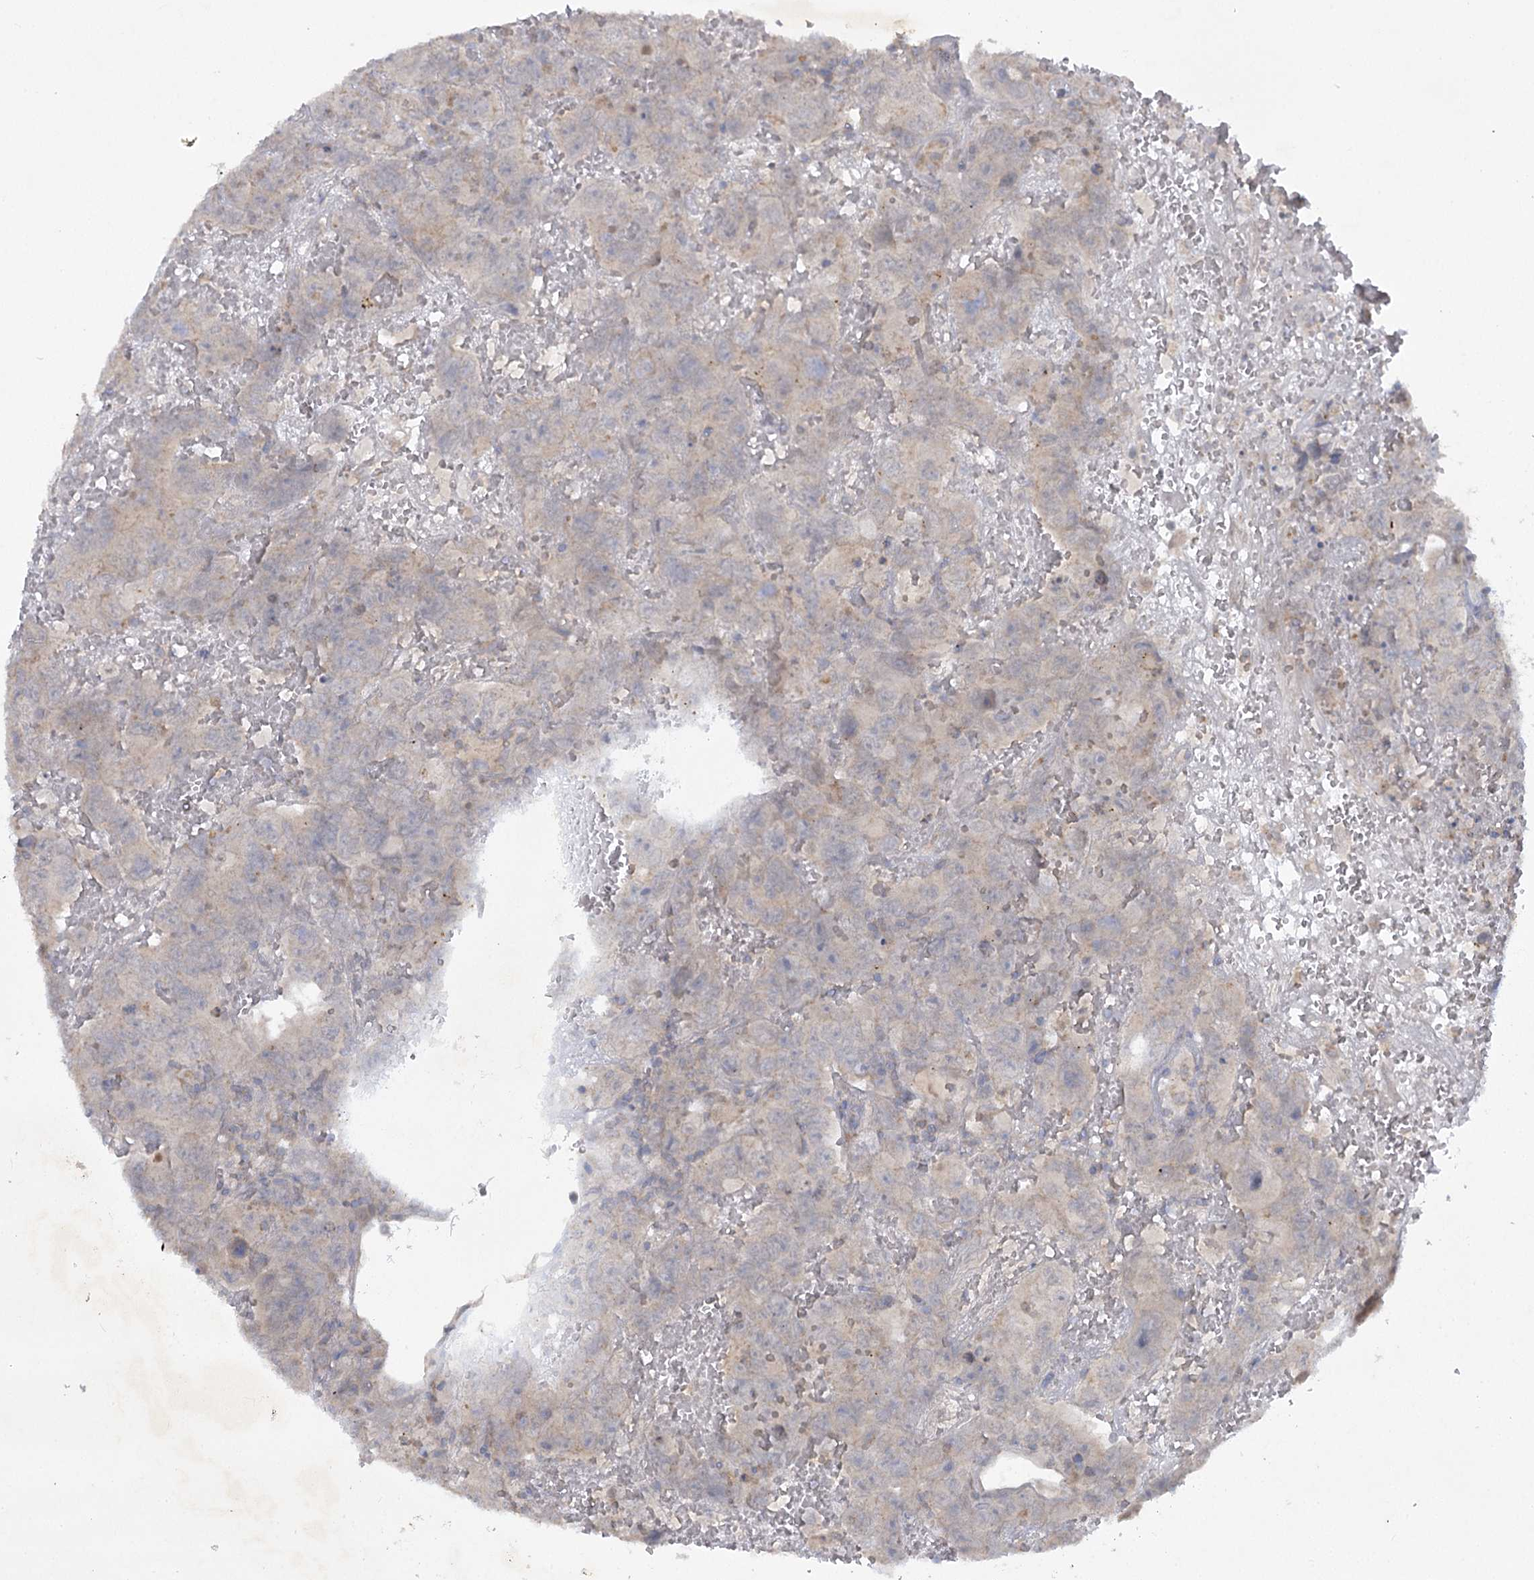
{"staining": {"intensity": "negative", "quantity": "none", "location": "none"}, "tissue": "testis cancer", "cell_type": "Tumor cells", "image_type": "cancer", "snomed": [{"axis": "morphology", "description": "Carcinoma, Embryonal, NOS"}, {"axis": "topography", "description": "Testis"}], "caption": "DAB (3,3'-diaminobenzidine) immunohistochemical staining of human testis cancer (embryonal carcinoma) demonstrates no significant staining in tumor cells. (Stains: DAB (3,3'-diaminobenzidine) immunohistochemistry (IHC) with hematoxylin counter stain, Microscopy: brightfield microscopy at high magnification).", "gene": "TRAF3IP1", "patient": {"sex": "male", "age": 45}}